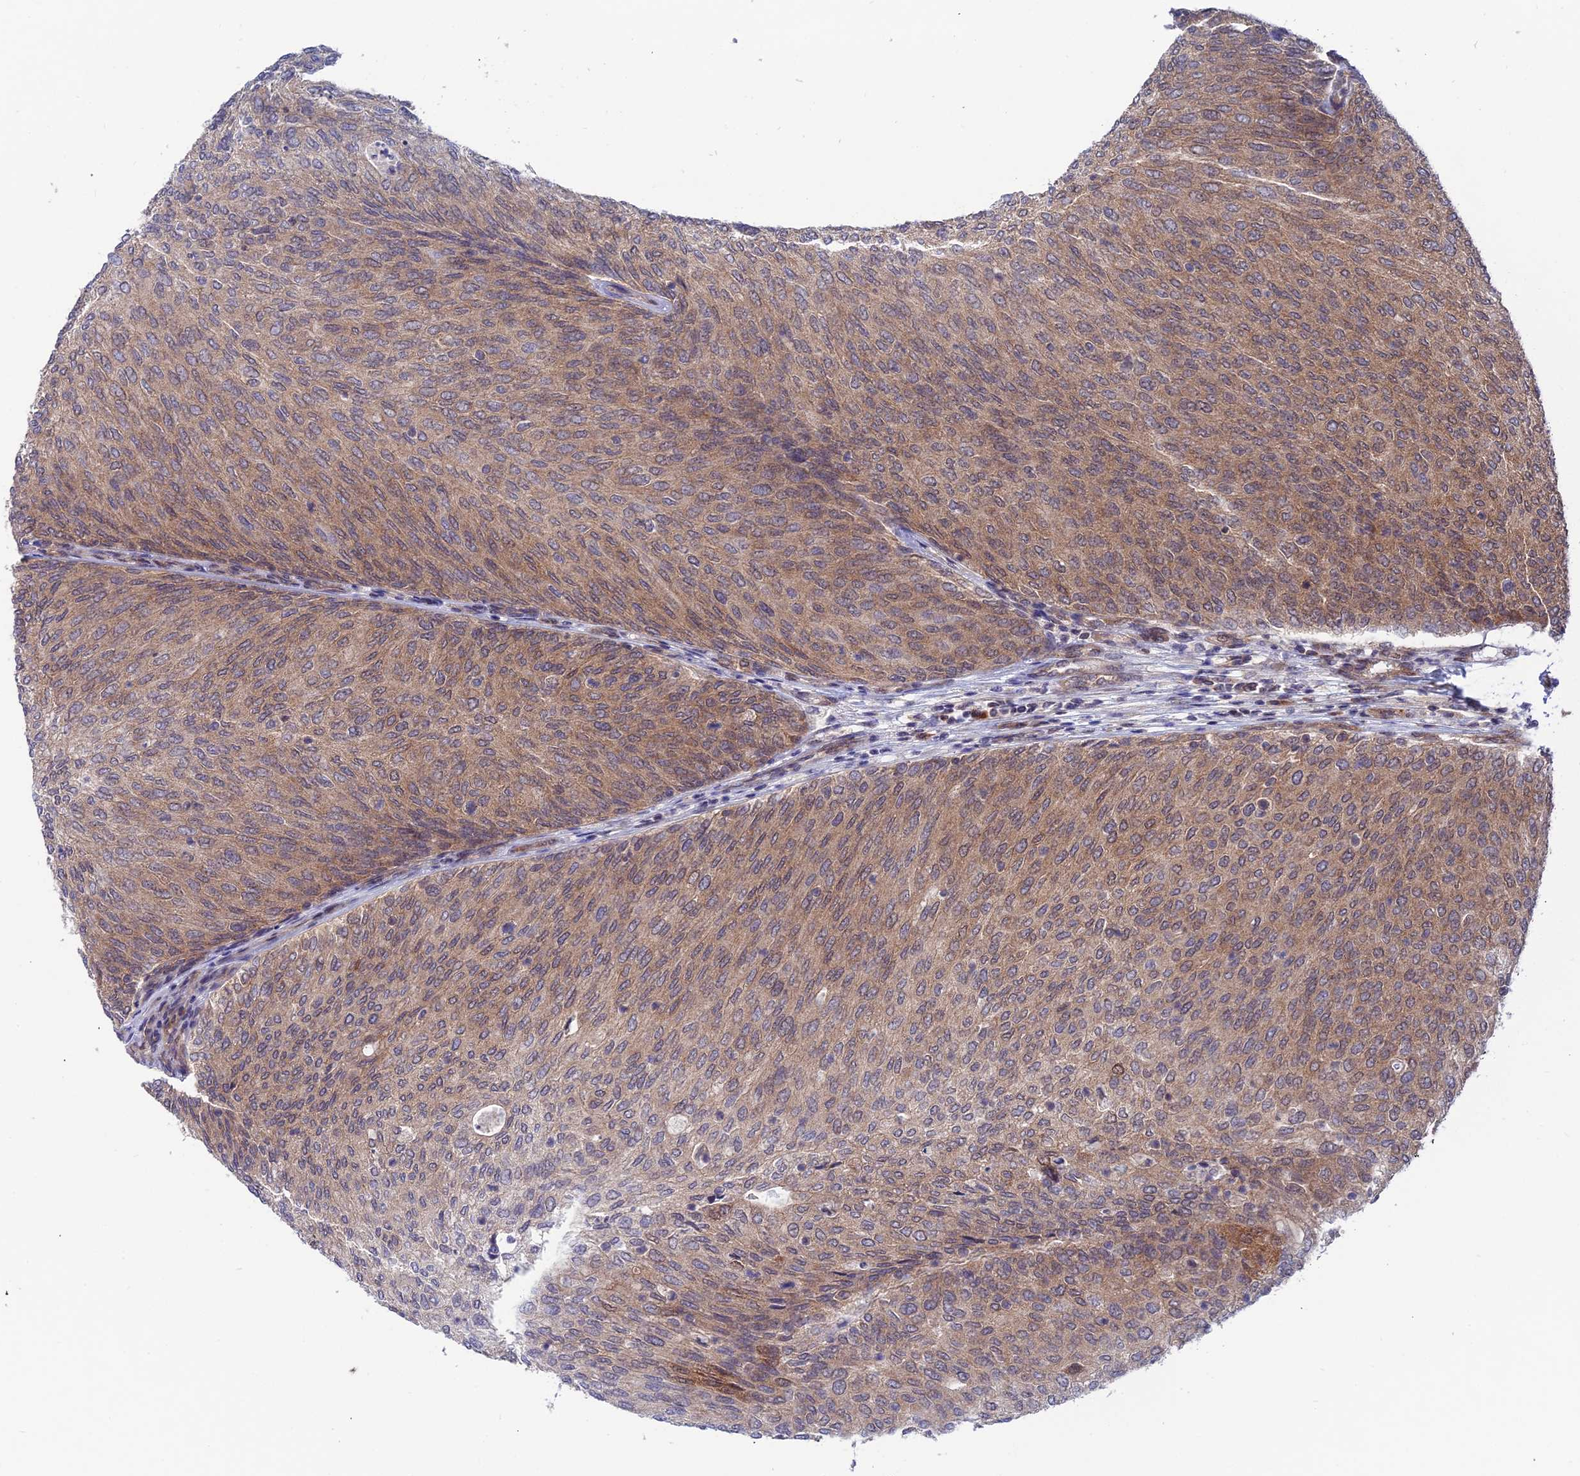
{"staining": {"intensity": "moderate", "quantity": ">75%", "location": "cytoplasmic/membranous"}, "tissue": "urothelial cancer", "cell_type": "Tumor cells", "image_type": "cancer", "snomed": [{"axis": "morphology", "description": "Urothelial carcinoma, Low grade"}, {"axis": "topography", "description": "Urinary bladder"}], "caption": "Immunohistochemical staining of human urothelial carcinoma (low-grade) demonstrates medium levels of moderate cytoplasmic/membranous expression in approximately >75% of tumor cells.", "gene": "IGBP1", "patient": {"sex": "female", "age": 79}}